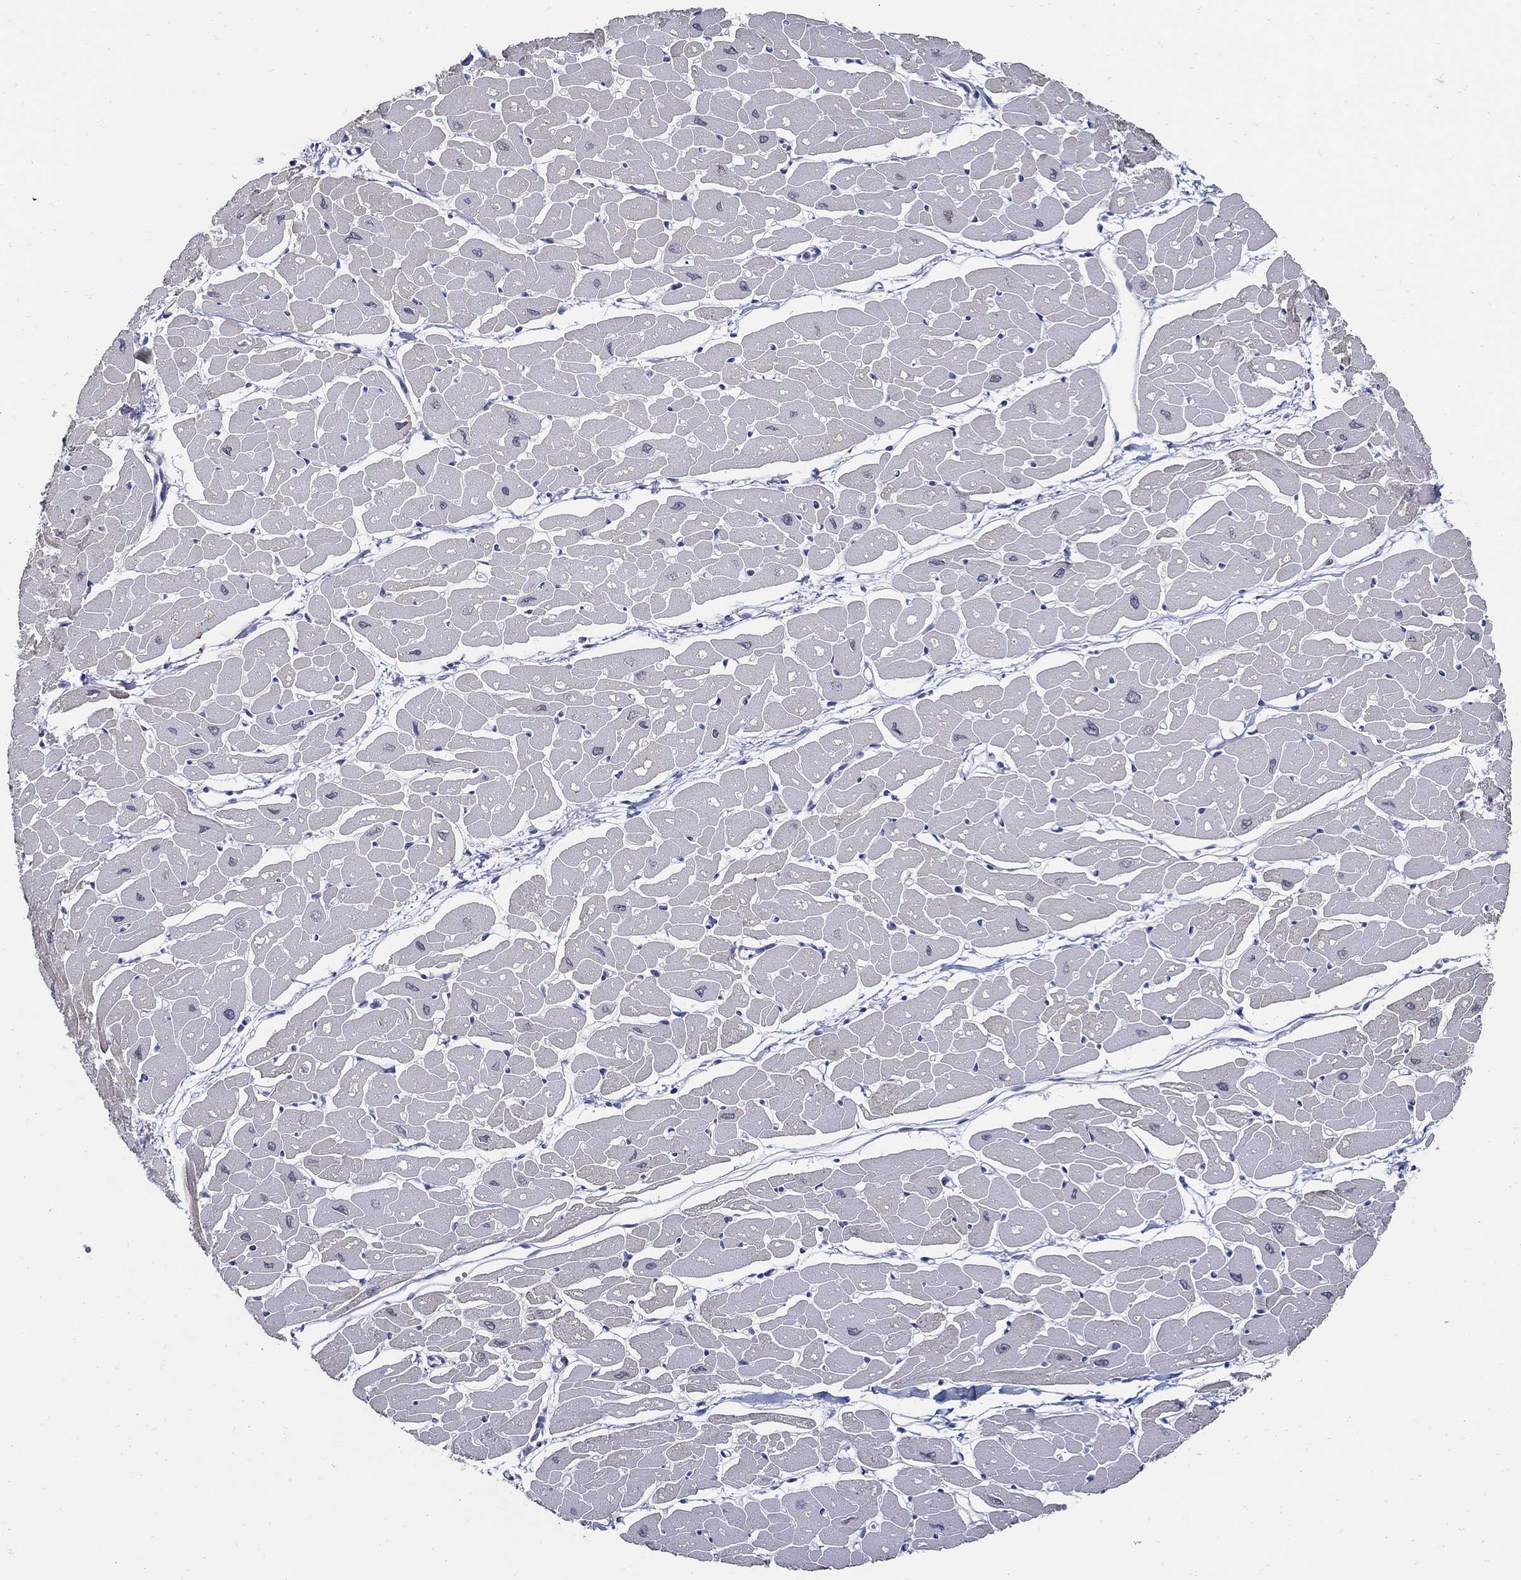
{"staining": {"intensity": "negative", "quantity": "none", "location": "none"}, "tissue": "heart muscle", "cell_type": "Cardiomyocytes", "image_type": "normal", "snomed": [{"axis": "morphology", "description": "Normal tissue, NOS"}, {"axis": "topography", "description": "Heart"}], "caption": "IHC image of unremarkable heart muscle: heart muscle stained with DAB exhibits no significant protein expression in cardiomyocytes.", "gene": "USP29", "patient": {"sex": "male", "age": 57}}